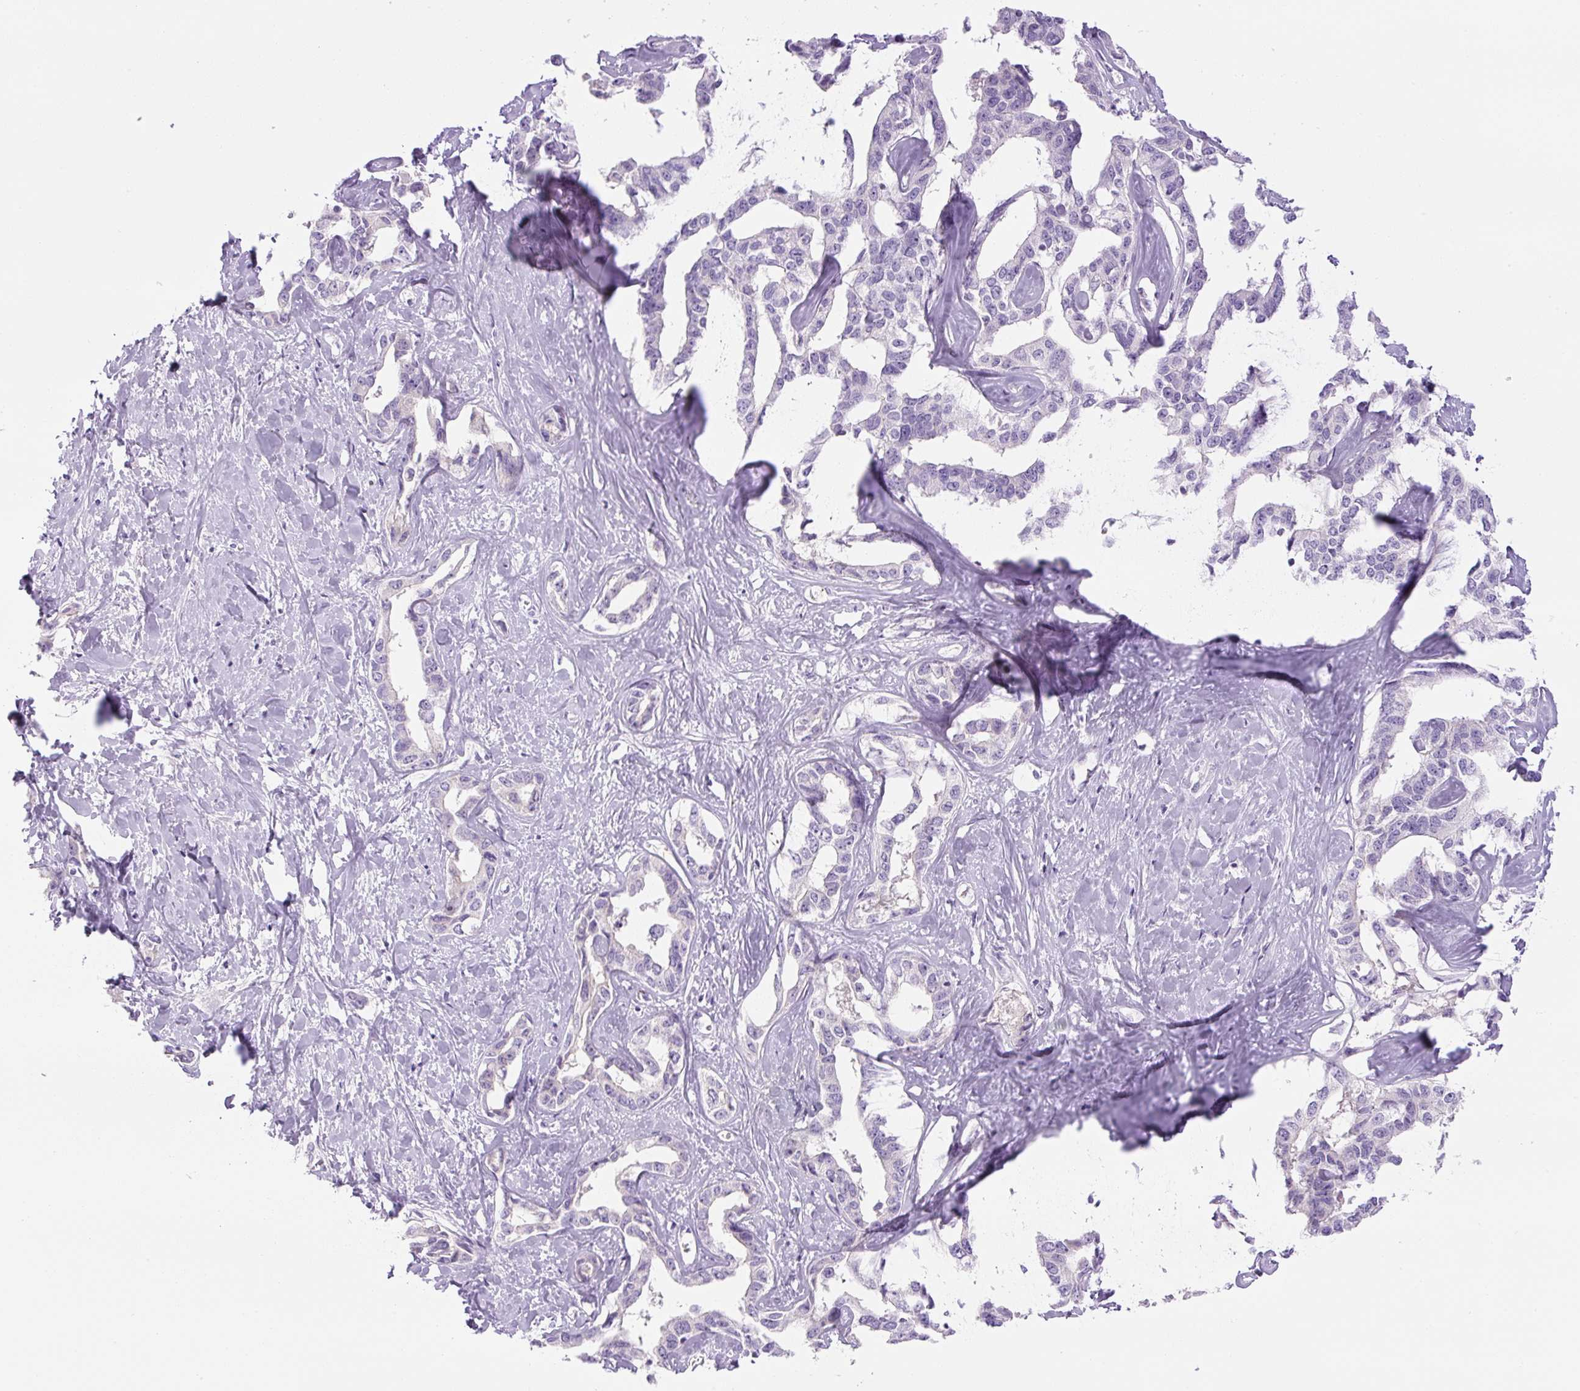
{"staining": {"intensity": "negative", "quantity": "none", "location": "none"}, "tissue": "liver cancer", "cell_type": "Tumor cells", "image_type": "cancer", "snomed": [{"axis": "morphology", "description": "Cholangiocarcinoma"}, {"axis": "topography", "description": "Liver"}], "caption": "A photomicrograph of human liver cancer is negative for staining in tumor cells.", "gene": "RSPO4", "patient": {"sex": "male", "age": 59}}